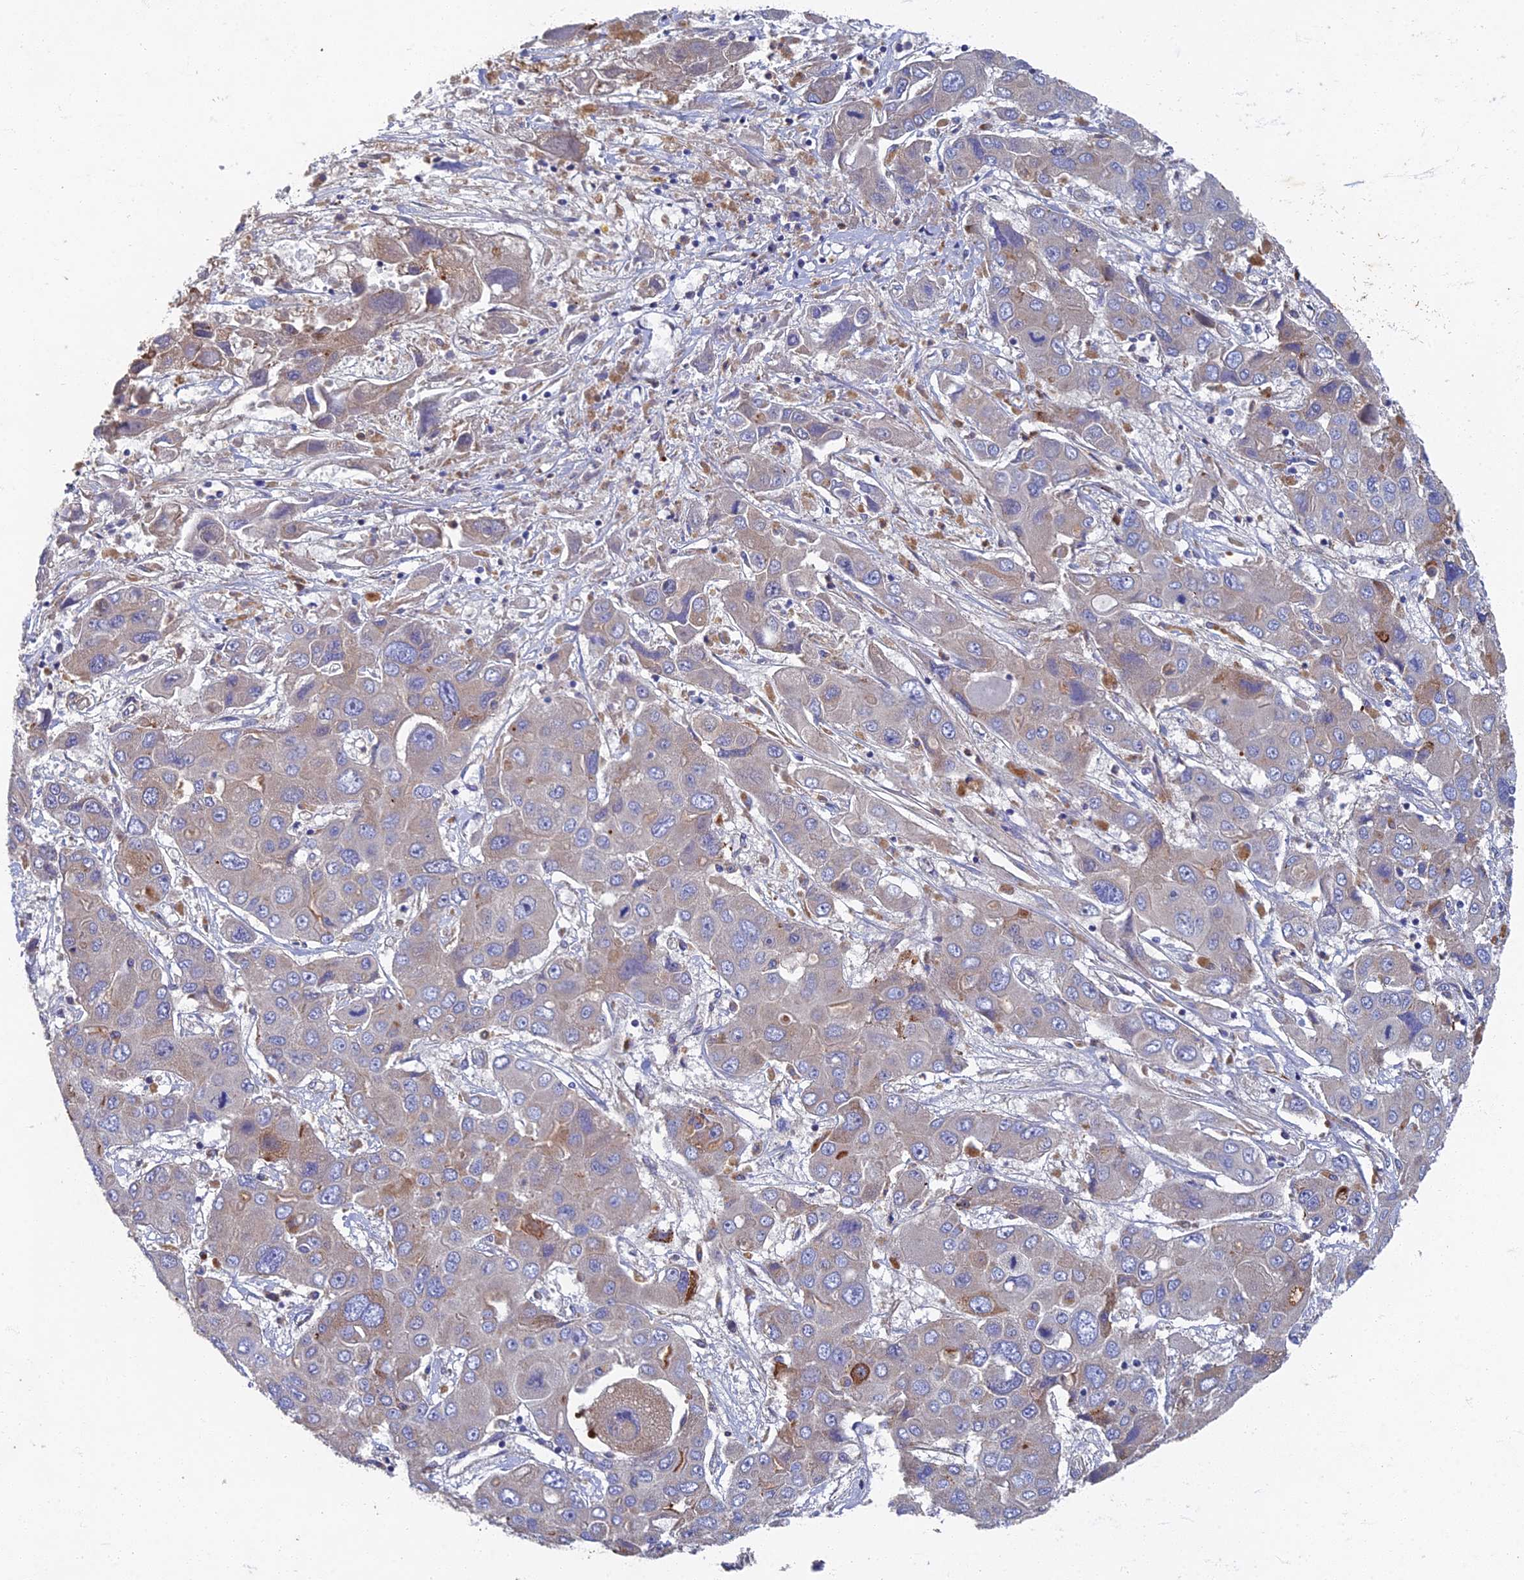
{"staining": {"intensity": "weak", "quantity": "<25%", "location": "cytoplasmic/membranous"}, "tissue": "liver cancer", "cell_type": "Tumor cells", "image_type": "cancer", "snomed": [{"axis": "morphology", "description": "Cholangiocarcinoma"}, {"axis": "topography", "description": "Liver"}], "caption": "High power microscopy image of an immunohistochemistry (IHC) image of liver cancer (cholangiocarcinoma), revealing no significant expression in tumor cells. (DAB immunohistochemistry visualized using brightfield microscopy, high magnification).", "gene": "RNASEK", "patient": {"sex": "male", "age": 67}}